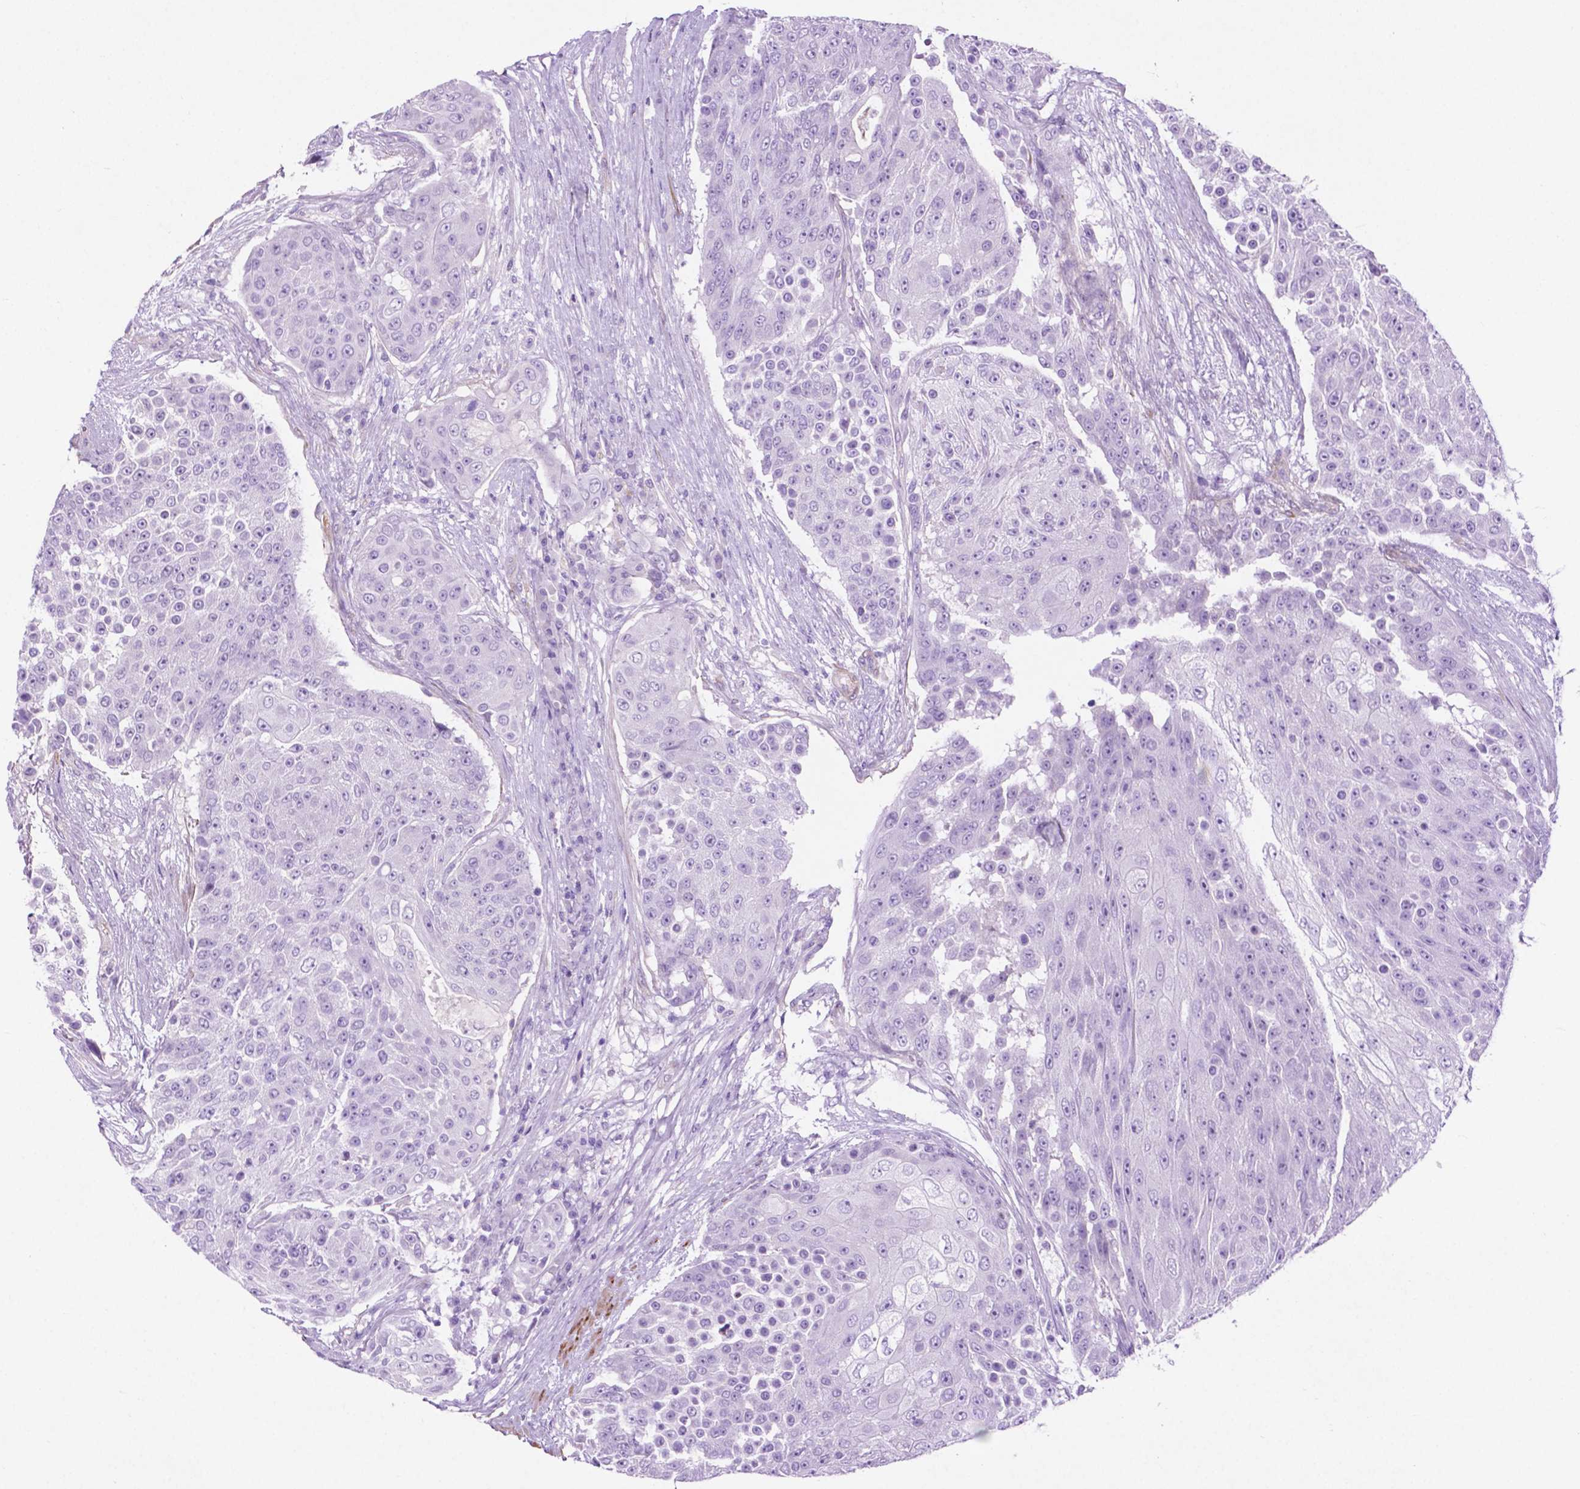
{"staining": {"intensity": "negative", "quantity": "none", "location": "none"}, "tissue": "urothelial cancer", "cell_type": "Tumor cells", "image_type": "cancer", "snomed": [{"axis": "morphology", "description": "Urothelial carcinoma, High grade"}, {"axis": "topography", "description": "Urinary bladder"}], "caption": "Protein analysis of urothelial cancer shows no significant staining in tumor cells.", "gene": "ASPG", "patient": {"sex": "female", "age": 63}}